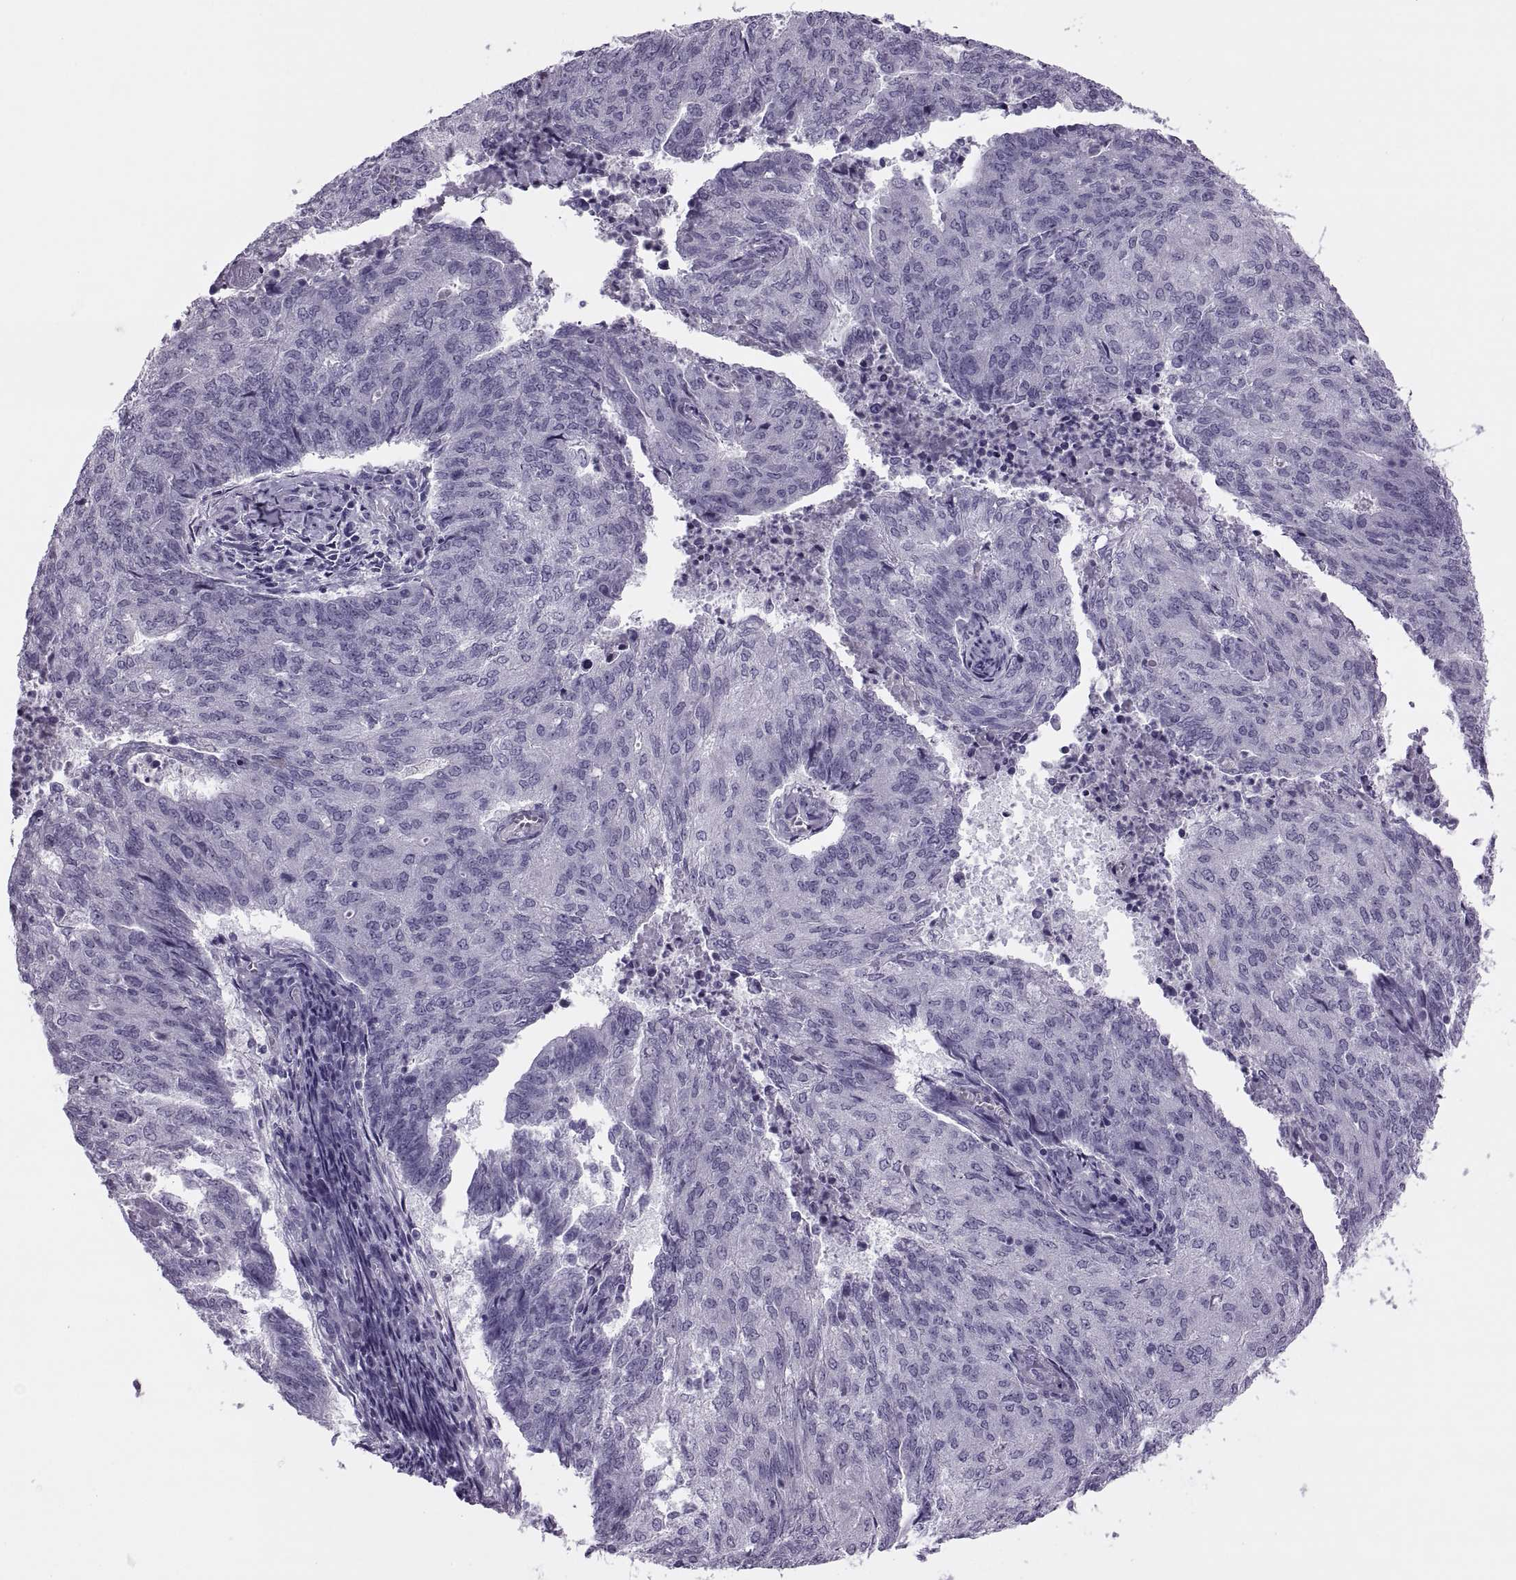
{"staining": {"intensity": "negative", "quantity": "none", "location": "none"}, "tissue": "endometrial cancer", "cell_type": "Tumor cells", "image_type": "cancer", "snomed": [{"axis": "morphology", "description": "Adenocarcinoma, NOS"}, {"axis": "topography", "description": "Endometrium"}], "caption": "Tumor cells show no significant protein positivity in endometrial cancer (adenocarcinoma).", "gene": "SYNGR4", "patient": {"sex": "female", "age": 82}}